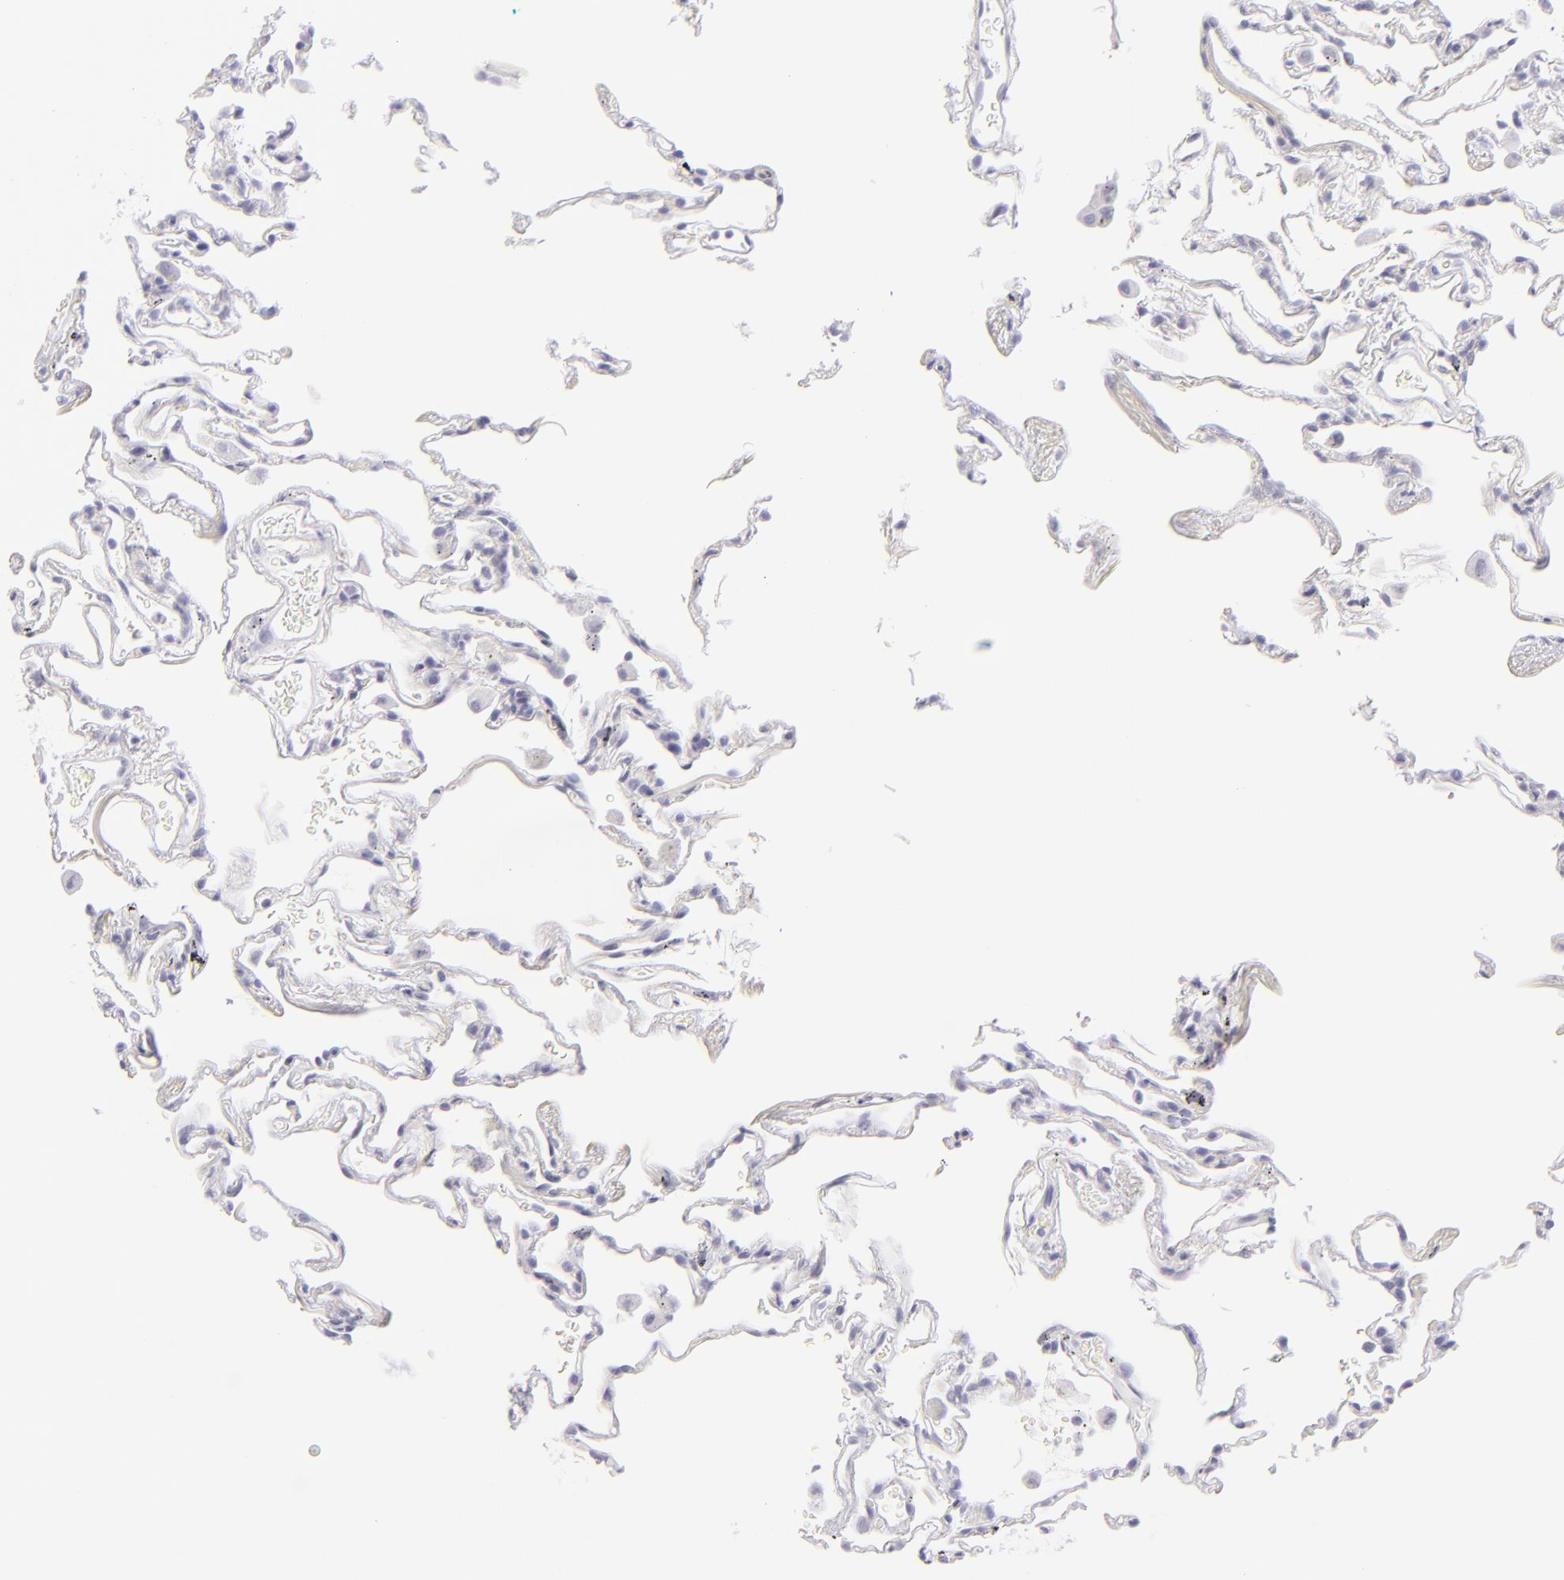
{"staining": {"intensity": "negative", "quantity": "none", "location": "none"}, "tissue": "lung", "cell_type": "Alveolar cells", "image_type": "normal", "snomed": [{"axis": "morphology", "description": "Normal tissue, NOS"}, {"axis": "morphology", "description": "Inflammation, NOS"}, {"axis": "topography", "description": "Lung"}], "caption": "Human lung stained for a protein using IHC reveals no positivity in alveolar cells.", "gene": "FCER2", "patient": {"sex": "male", "age": 69}}